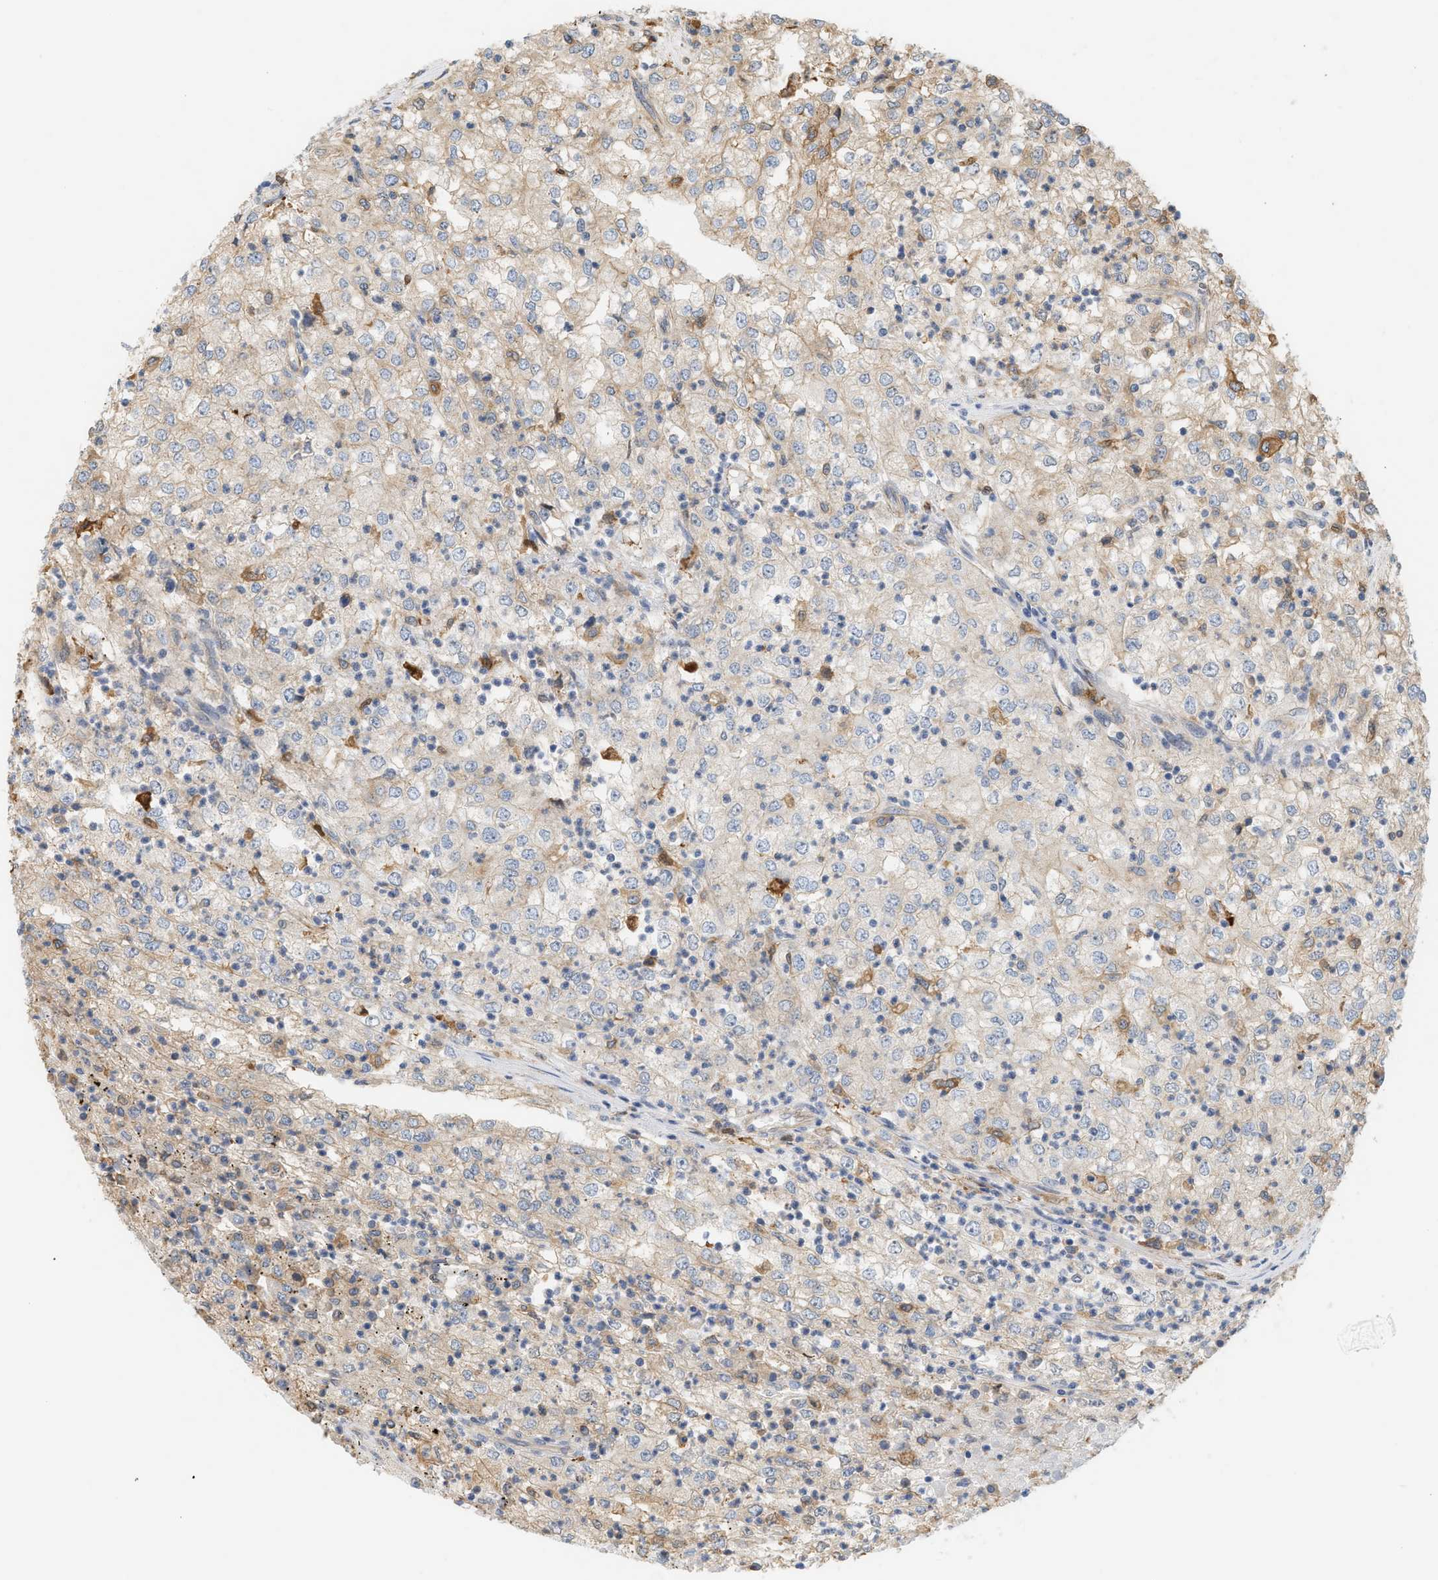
{"staining": {"intensity": "weak", "quantity": "<25%", "location": "cytoplasmic/membranous"}, "tissue": "renal cancer", "cell_type": "Tumor cells", "image_type": "cancer", "snomed": [{"axis": "morphology", "description": "Adenocarcinoma, NOS"}, {"axis": "topography", "description": "Kidney"}], "caption": "Adenocarcinoma (renal) was stained to show a protein in brown. There is no significant expression in tumor cells.", "gene": "CTXN1", "patient": {"sex": "female", "age": 54}}